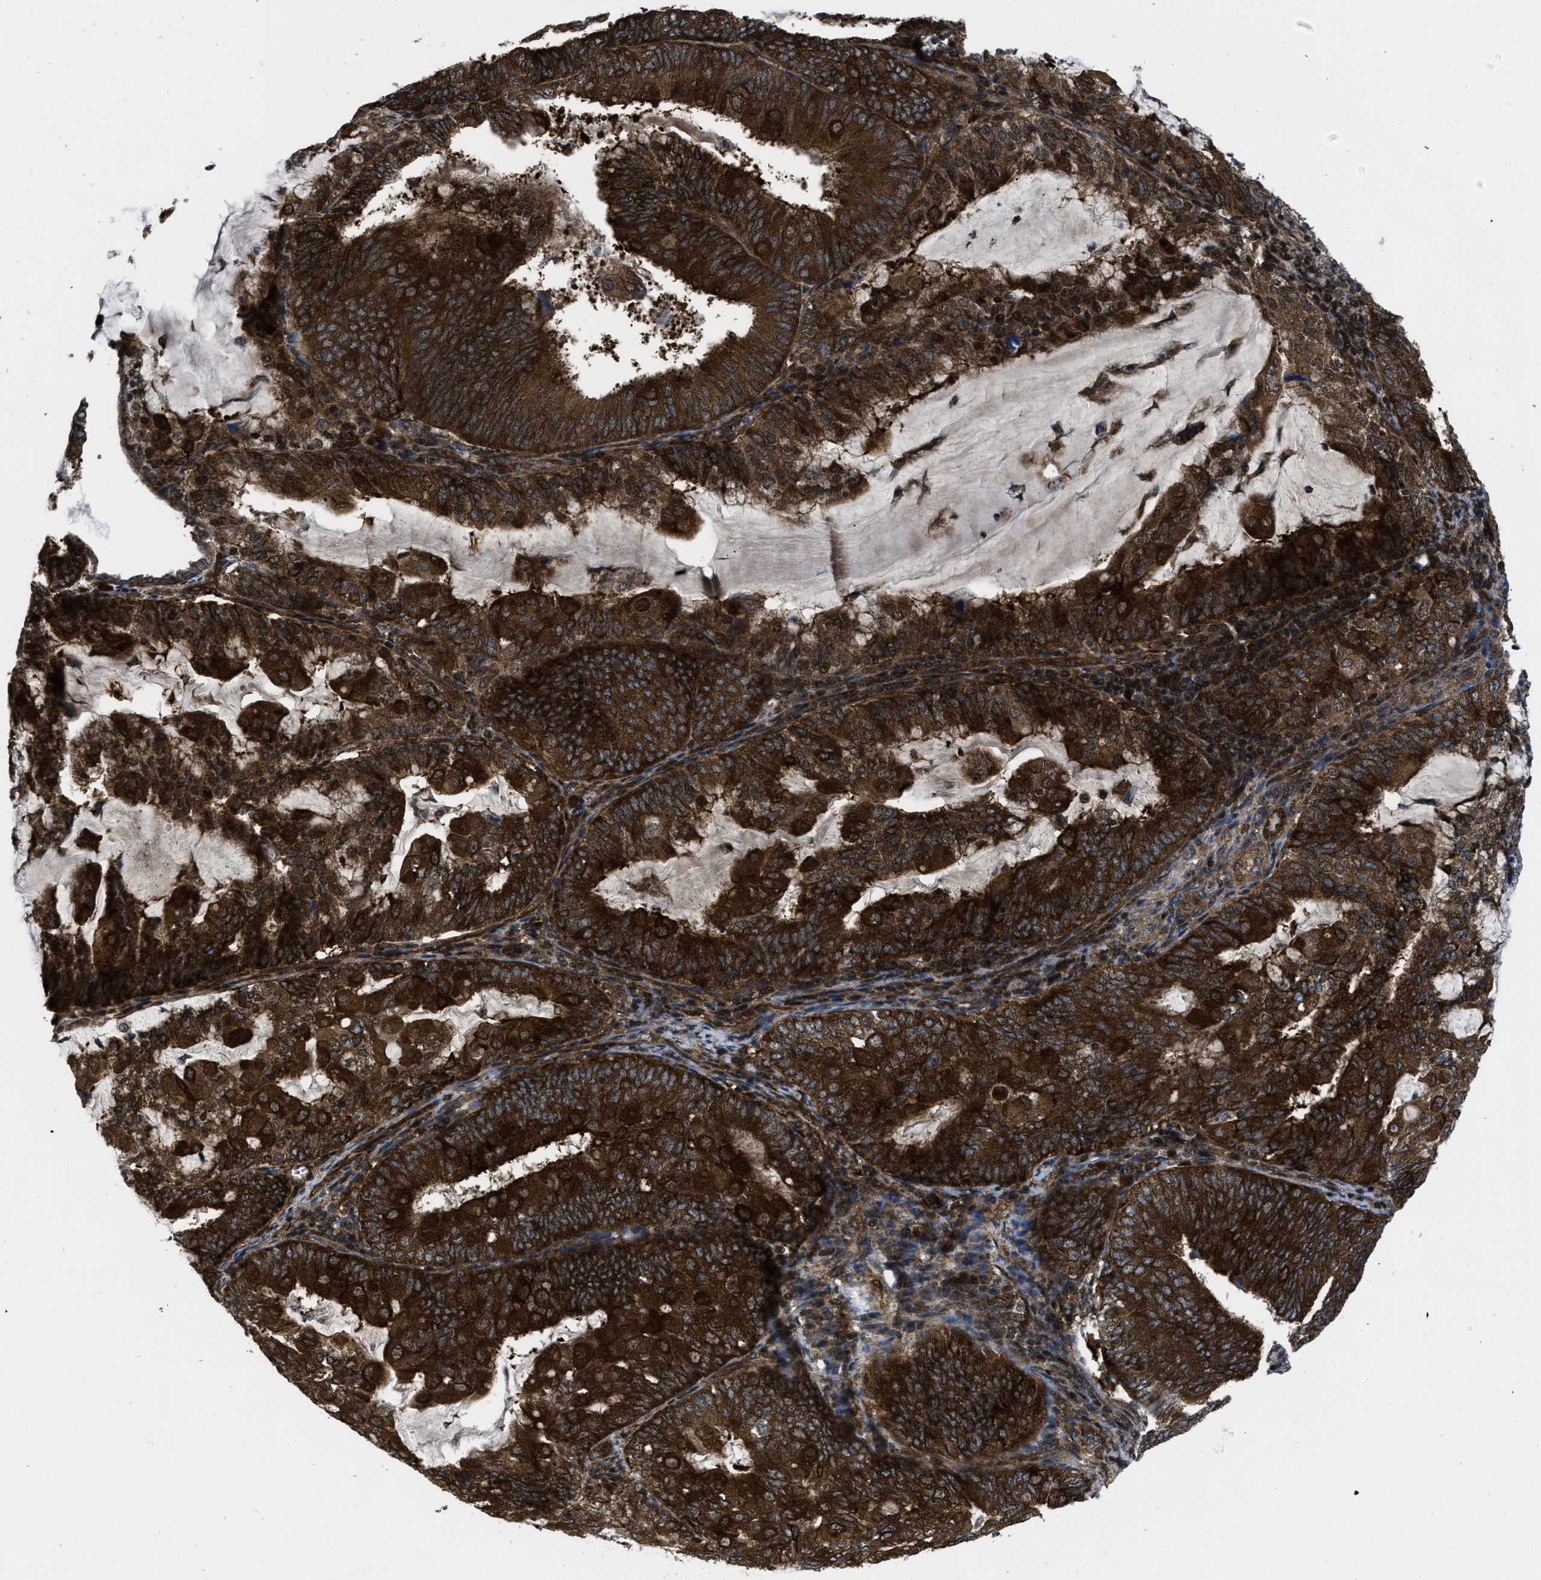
{"staining": {"intensity": "strong", "quantity": ">75%", "location": "cytoplasmic/membranous"}, "tissue": "endometrial cancer", "cell_type": "Tumor cells", "image_type": "cancer", "snomed": [{"axis": "morphology", "description": "Adenocarcinoma, NOS"}, {"axis": "topography", "description": "Endometrium"}], "caption": "The photomicrograph displays a brown stain indicating the presence of a protein in the cytoplasmic/membranous of tumor cells in endometrial adenocarcinoma.", "gene": "PPP2CB", "patient": {"sex": "female", "age": 81}}